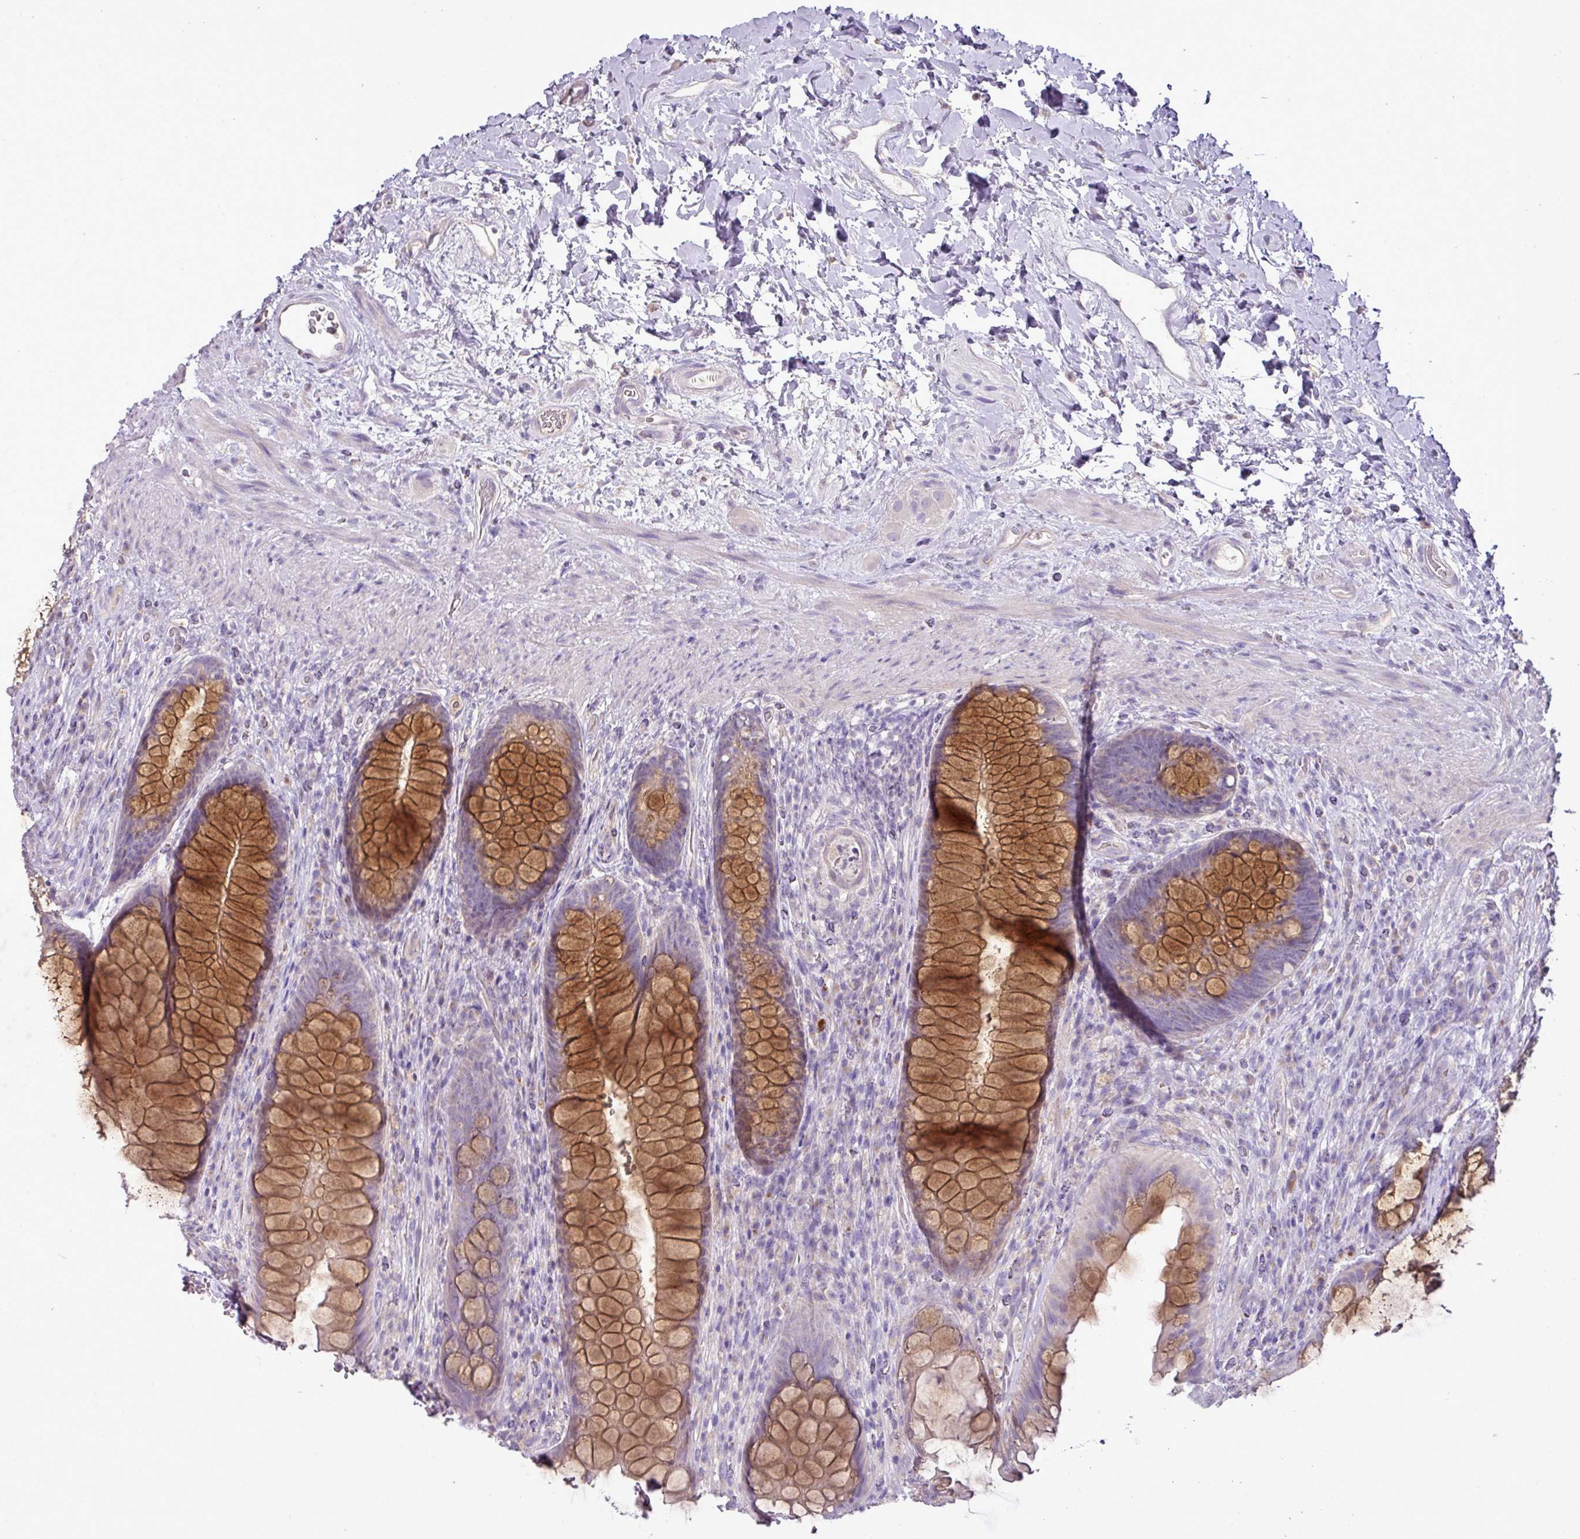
{"staining": {"intensity": "strong", "quantity": "25%-75%", "location": "cytoplasmic/membranous"}, "tissue": "rectum", "cell_type": "Glandular cells", "image_type": "normal", "snomed": [{"axis": "morphology", "description": "Normal tissue, NOS"}, {"axis": "topography", "description": "Rectum"}], "caption": "A brown stain shows strong cytoplasmic/membranous positivity of a protein in glandular cells of benign human rectum.", "gene": "BRINP2", "patient": {"sex": "male", "age": 53}}